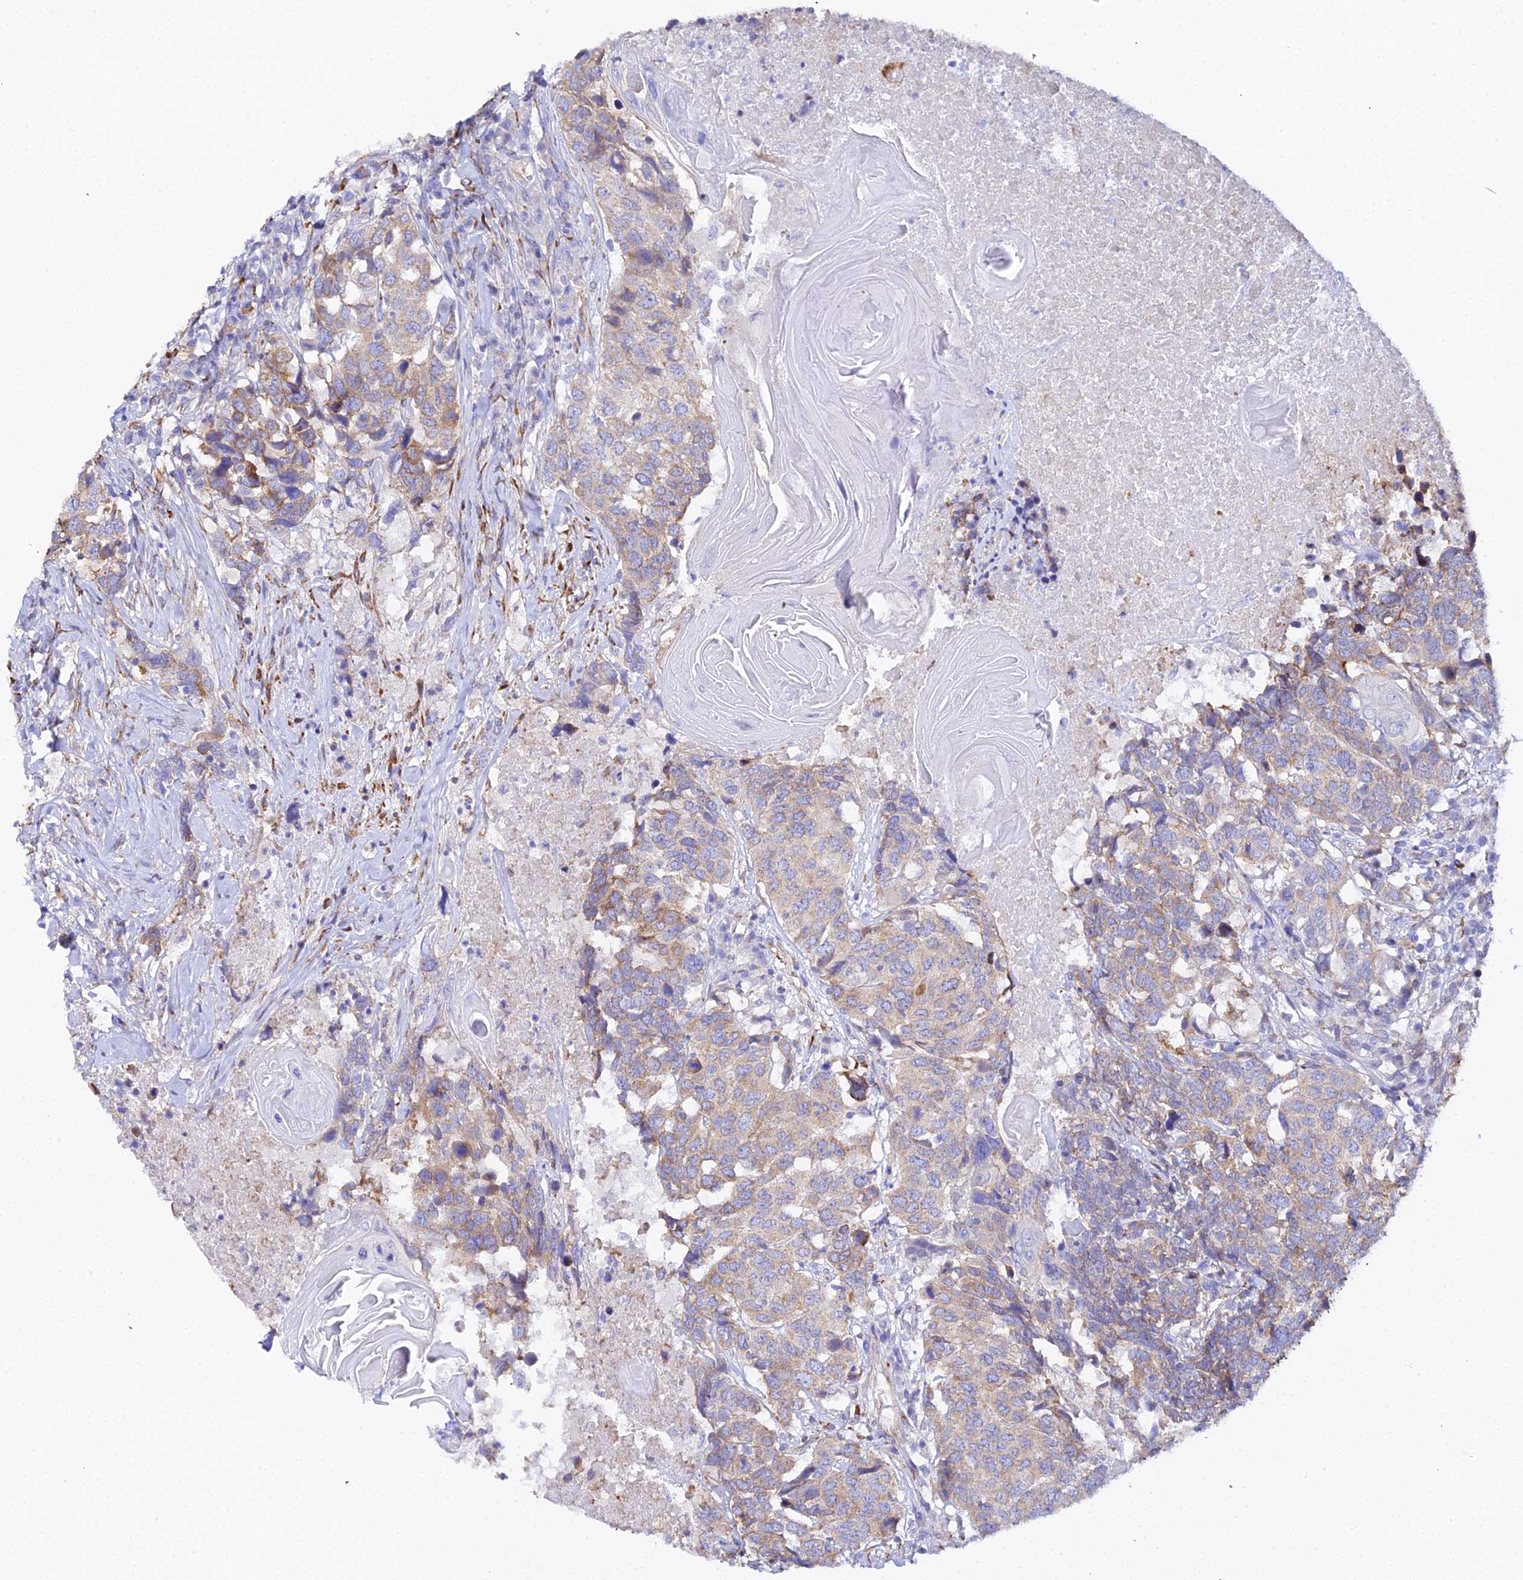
{"staining": {"intensity": "moderate", "quantity": "25%-75%", "location": "cytoplasmic/membranous"}, "tissue": "head and neck cancer", "cell_type": "Tumor cells", "image_type": "cancer", "snomed": [{"axis": "morphology", "description": "Squamous cell carcinoma, NOS"}, {"axis": "topography", "description": "Head-Neck"}], "caption": "A histopathology image showing moderate cytoplasmic/membranous positivity in approximately 25%-75% of tumor cells in head and neck squamous cell carcinoma, as visualized by brown immunohistochemical staining.", "gene": "CFAP45", "patient": {"sex": "male", "age": 66}}